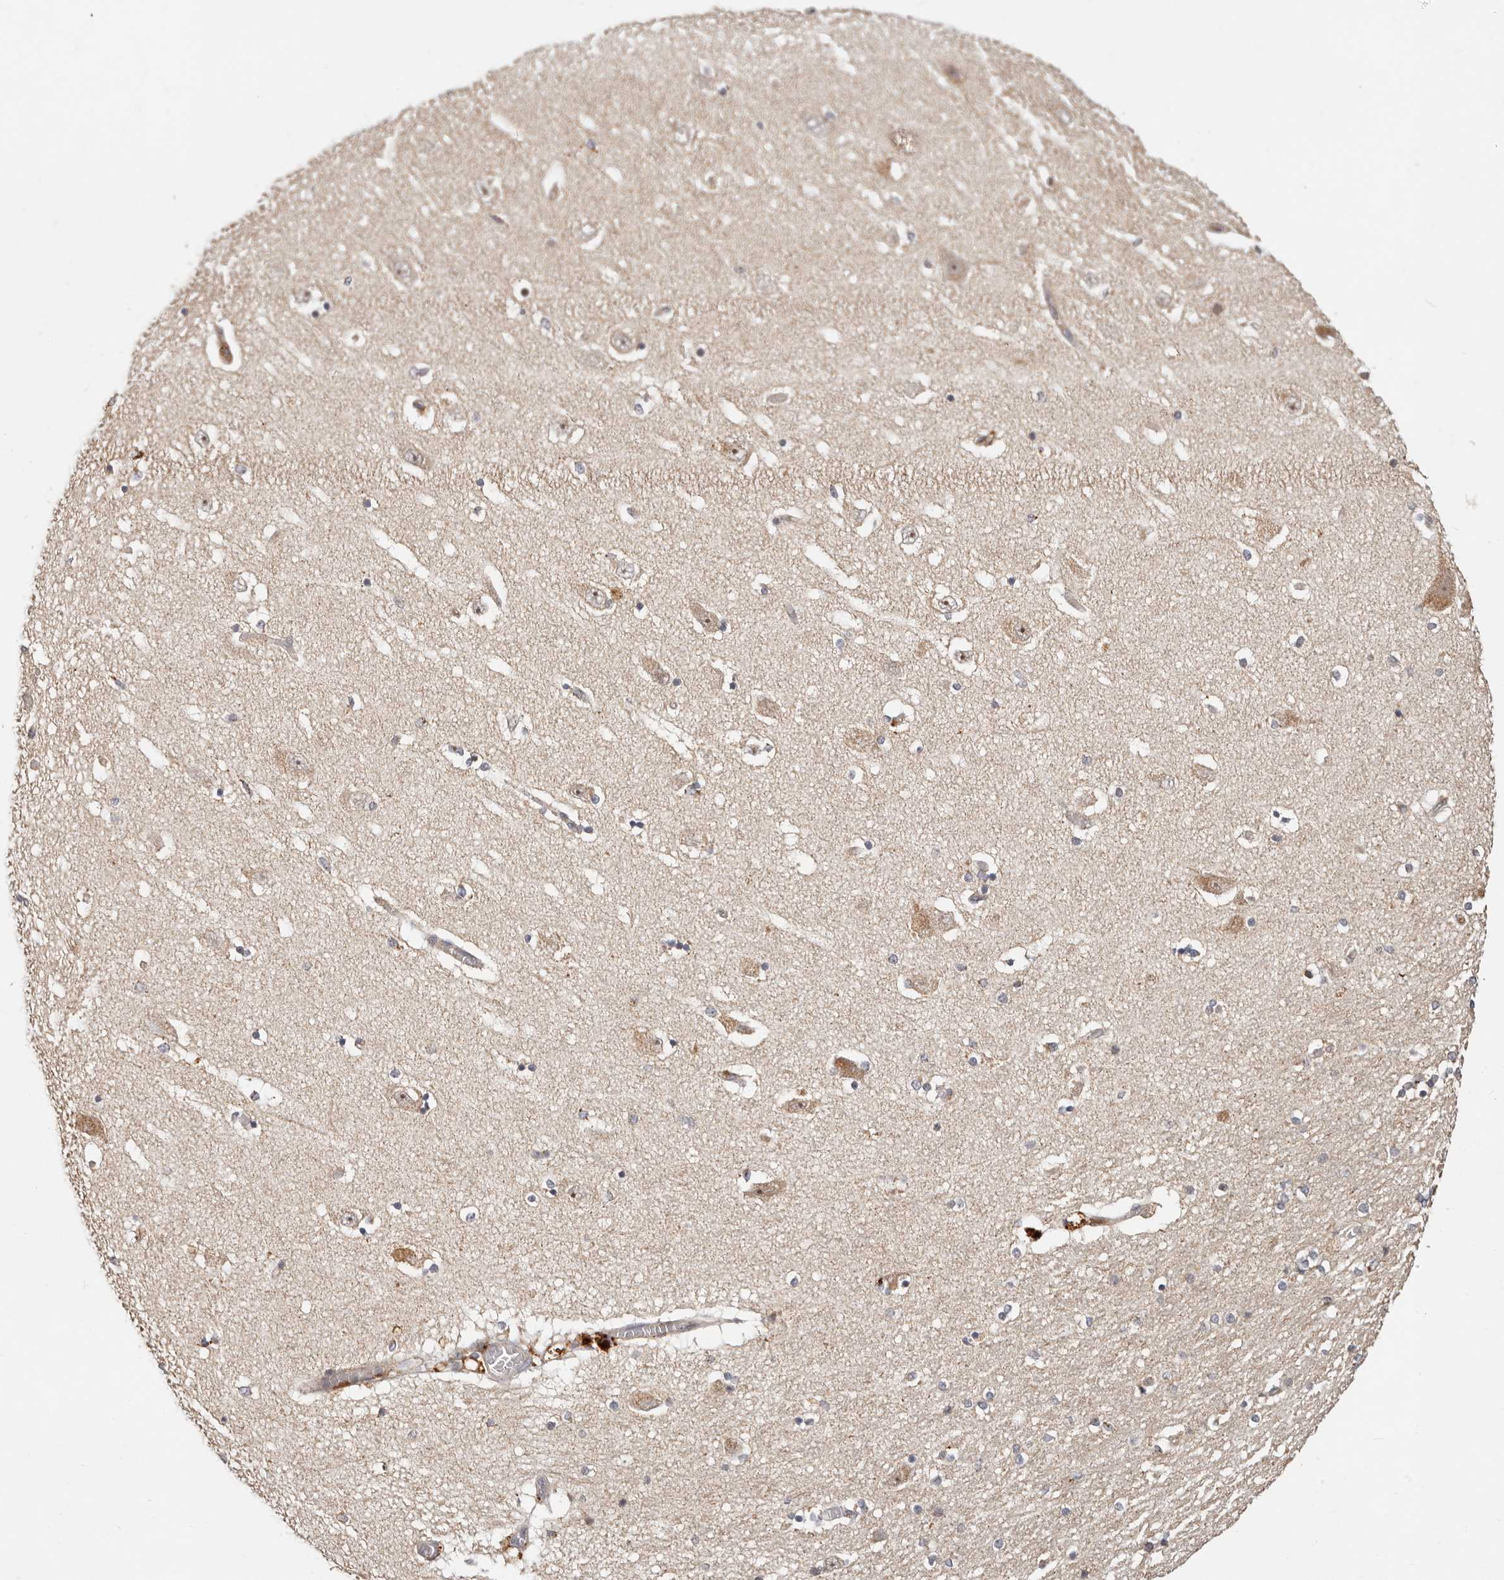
{"staining": {"intensity": "weak", "quantity": "<25%", "location": "cytoplasmic/membranous"}, "tissue": "hippocampus", "cell_type": "Glial cells", "image_type": "normal", "snomed": [{"axis": "morphology", "description": "Normal tissue, NOS"}, {"axis": "topography", "description": "Hippocampus"}], "caption": "Histopathology image shows no protein expression in glial cells of unremarkable hippocampus. Brightfield microscopy of immunohistochemistry stained with DAB (brown) and hematoxylin (blue), captured at high magnification.", "gene": "ZRANB1", "patient": {"sex": "female", "age": 54}}